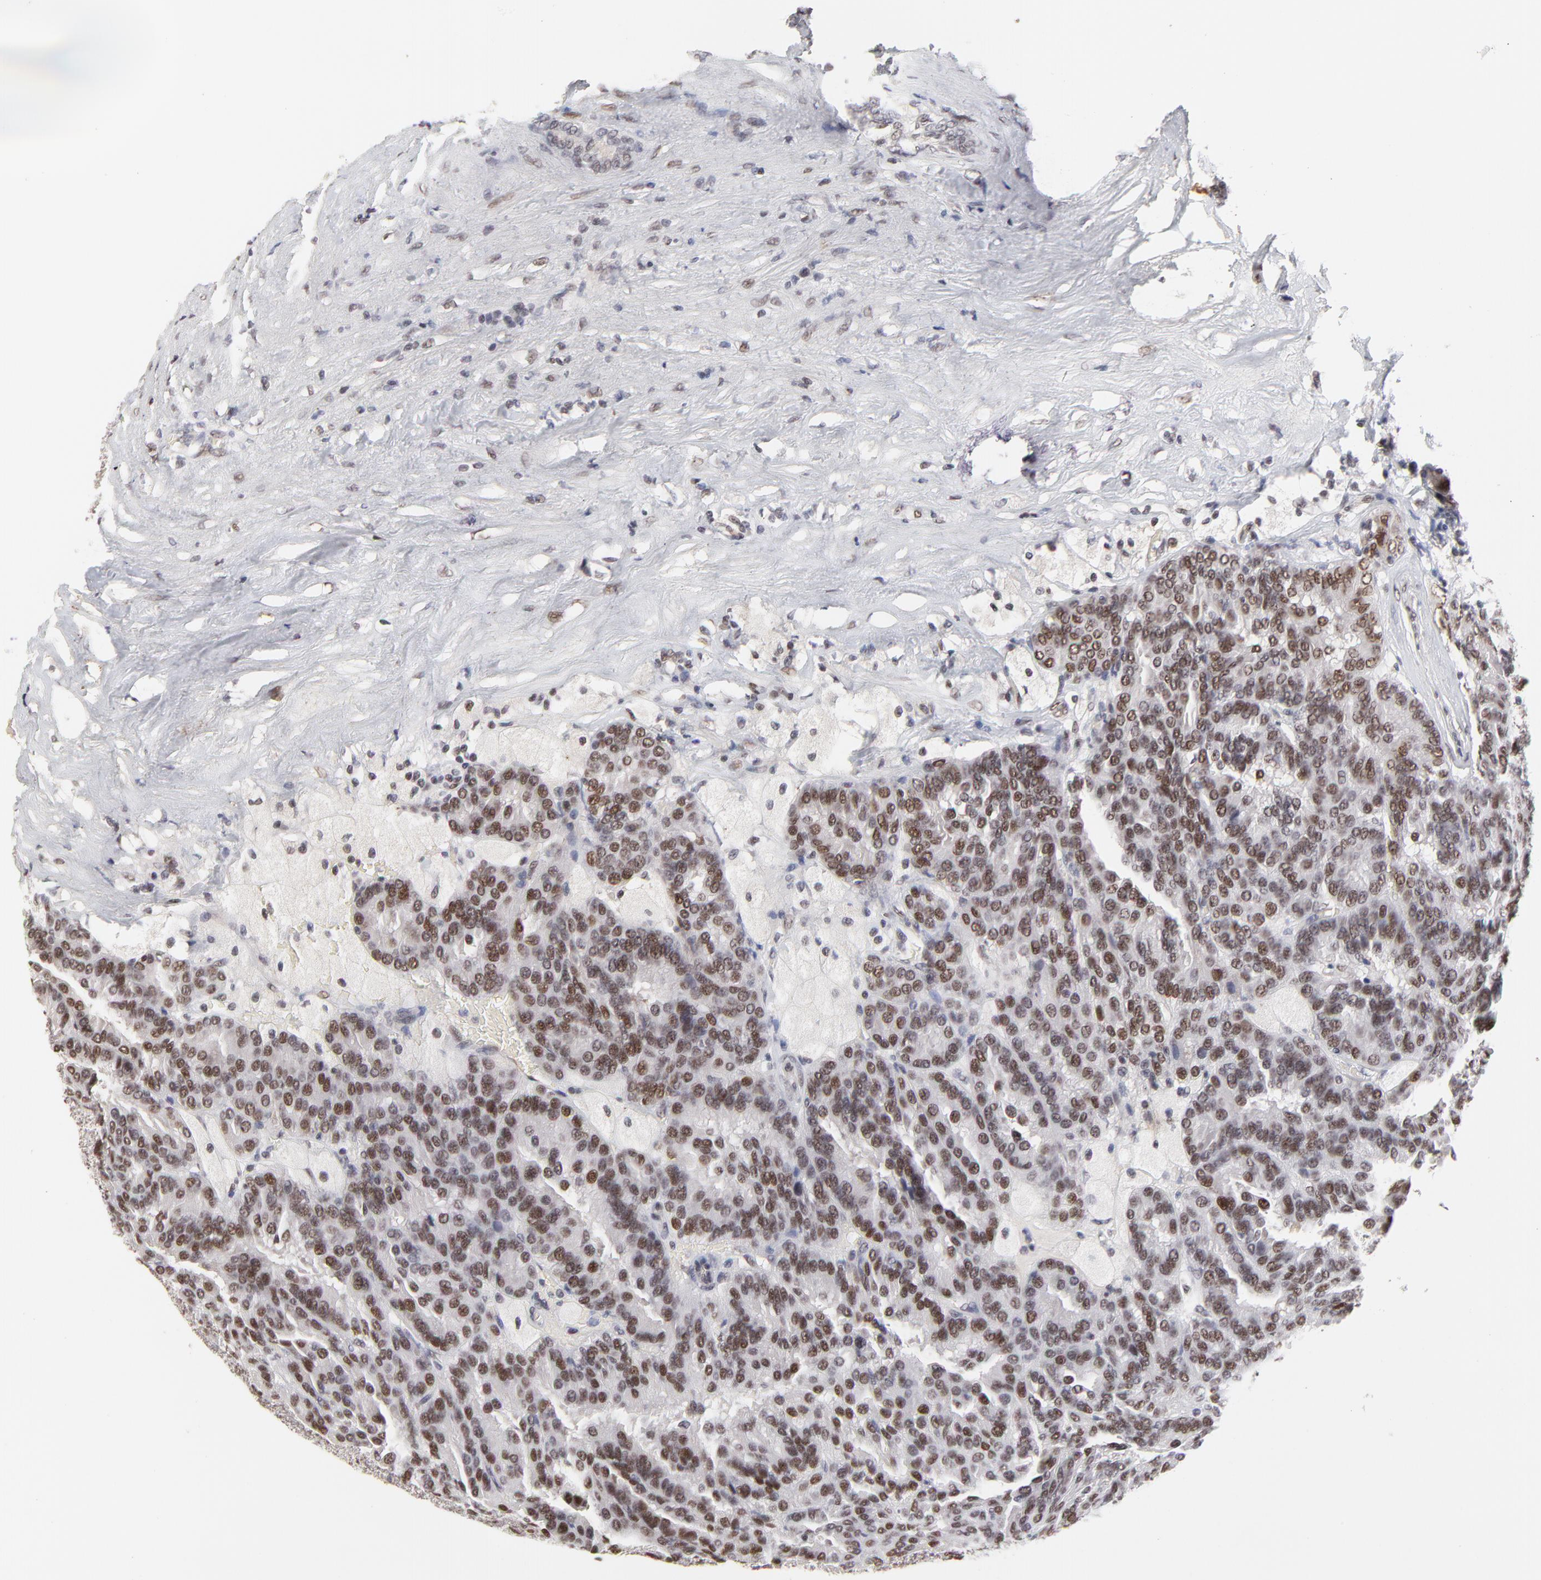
{"staining": {"intensity": "moderate", "quantity": ">75%", "location": "nuclear"}, "tissue": "renal cancer", "cell_type": "Tumor cells", "image_type": "cancer", "snomed": [{"axis": "morphology", "description": "Adenocarcinoma, NOS"}, {"axis": "topography", "description": "Kidney"}], "caption": "Human renal adenocarcinoma stained with a brown dye reveals moderate nuclear positive positivity in approximately >75% of tumor cells.", "gene": "OGFOD1", "patient": {"sex": "male", "age": 46}}